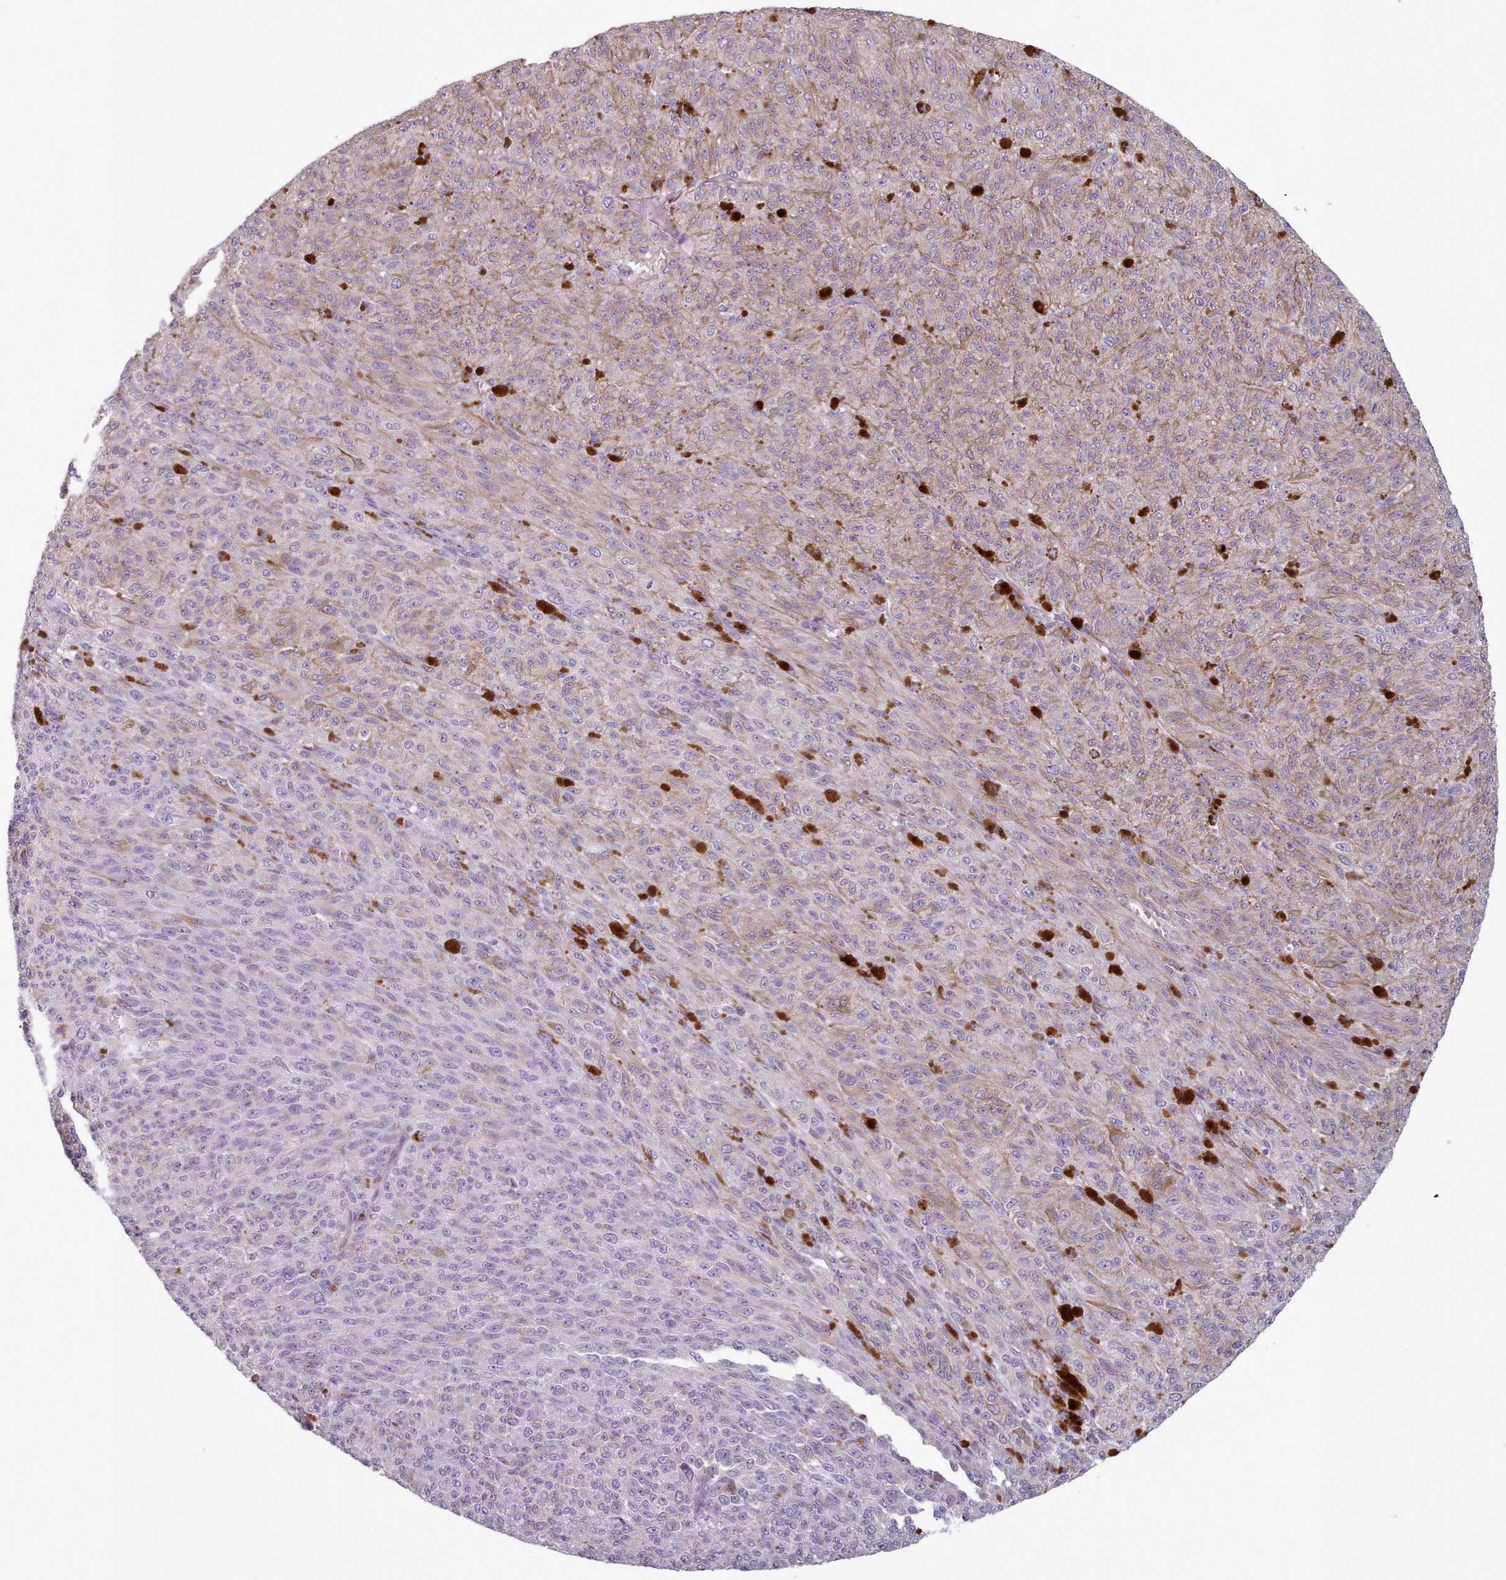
{"staining": {"intensity": "negative", "quantity": "none", "location": "none"}, "tissue": "melanoma", "cell_type": "Tumor cells", "image_type": "cancer", "snomed": [{"axis": "morphology", "description": "Malignant melanoma, NOS"}, {"axis": "topography", "description": "Skin"}], "caption": "A photomicrograph of human malignant melanoma is negative for staining in tumor cells.", "gene": "LAPTM5", "patient": {"sex": "female", "age": 52}}